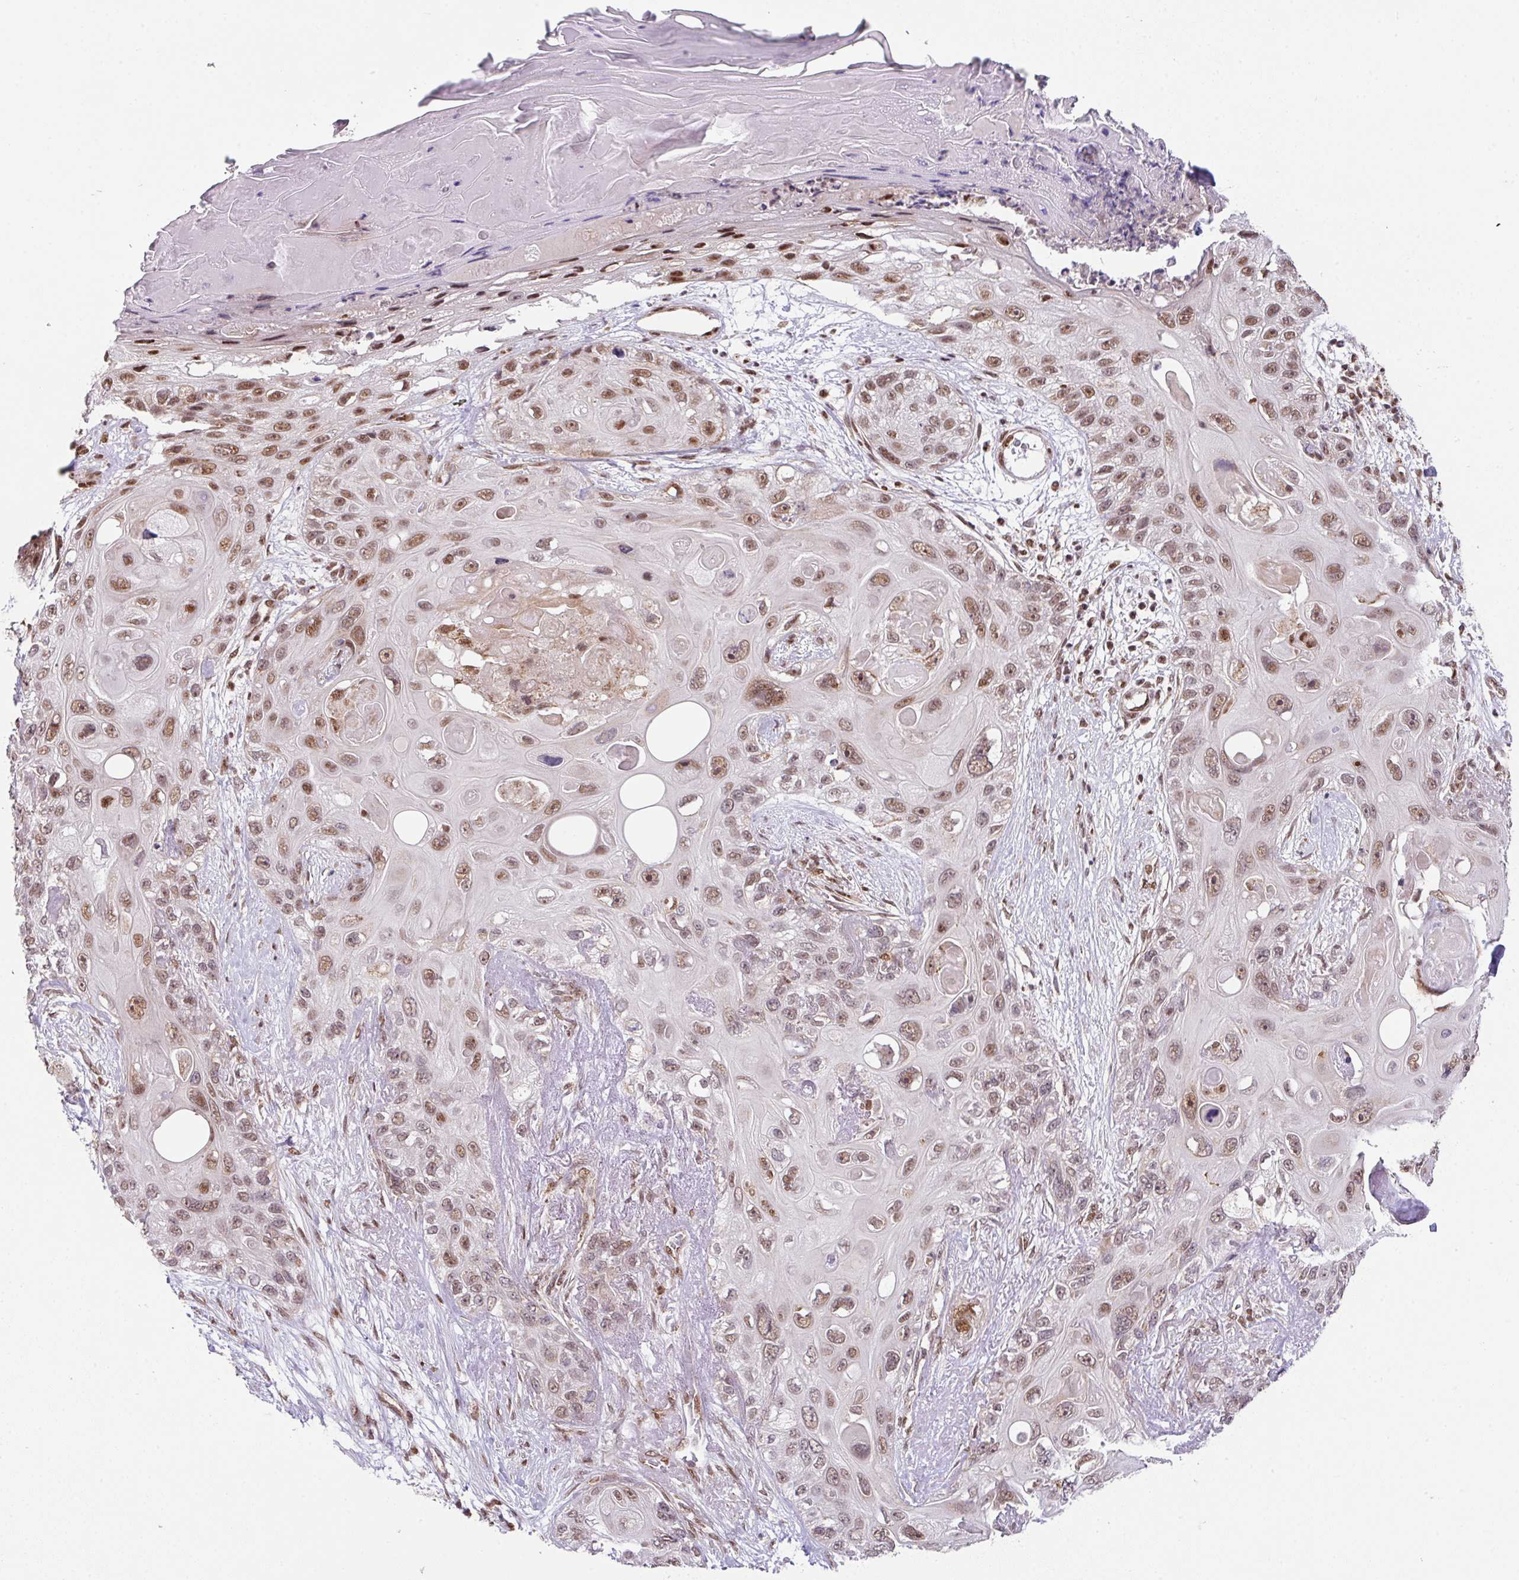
{"staining": {"intensity": "moderate", "quantity": "25%-75%", "location": "nuclear"}, "tissue": "skin cancer", "cell_type": "Tumor cells", "image_type": "cancer", "snomed": [{"axis": "morphology", "description": "Normal tissue, NOS"}, {"axis": "morphology", "description": "Squamous cell carcinoma, NOS"}, {"axis": "topography", "description": "Skin"}], "caption": "A medium amount of moderate nuclear expression is present in approximately 25%-75% of tumor cells in skin cancer tissue.", "gene": "PLK1", "patient": {"sex": "male", "age": 72}}